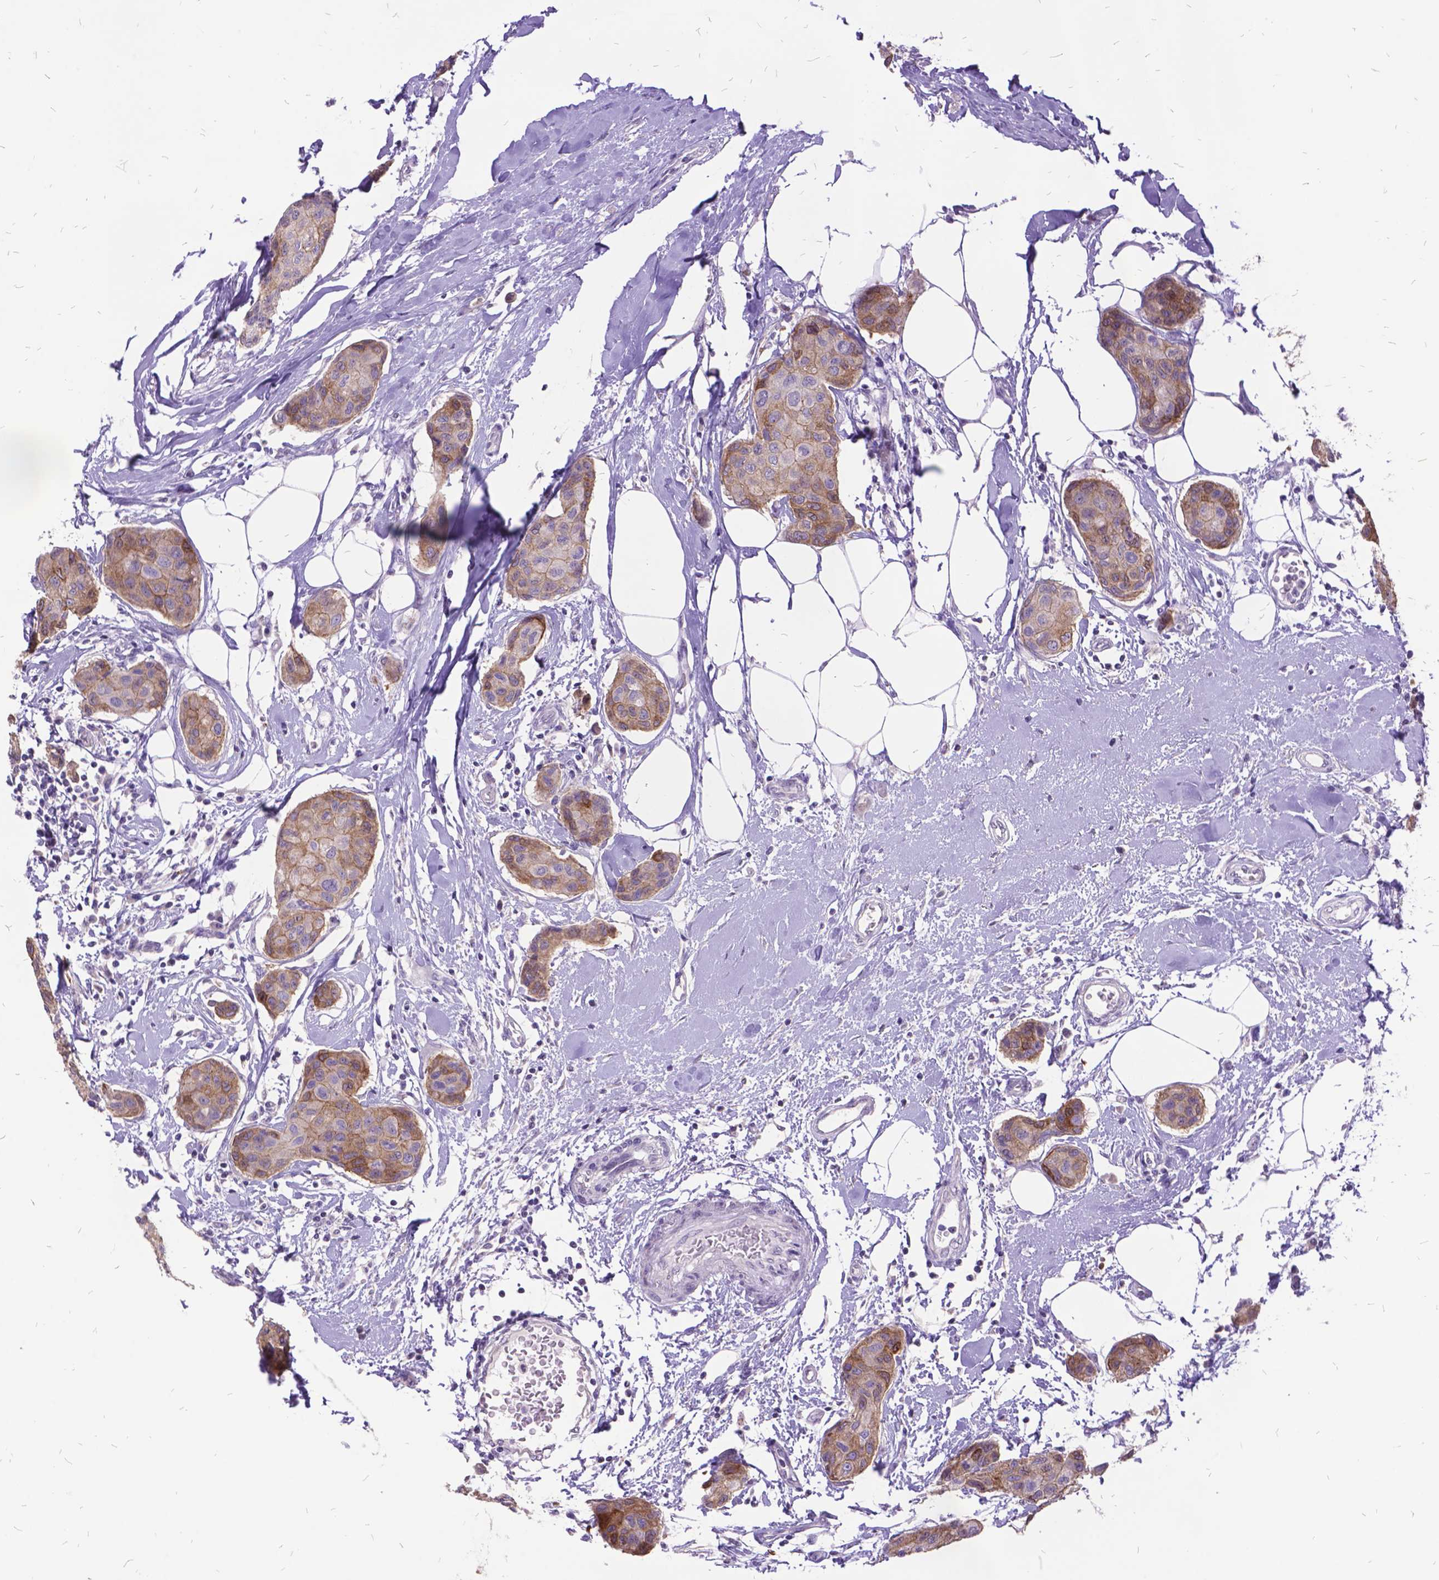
{"staining": {"intensity": "moderate", "quantity": ">75%", "location": "cytoplasmic/membranous"}, "tissue": "breast cancer", "cell_type": "Tumor cells", "image_type": "cancer", "snomed": [{"axis": "morphology", "description": "Duct carcinoma"}, {"axis": "topography", "description": "Breast"}], "caption": "Infiltrating ductal carcinoma (breast) stained with a brown dye exhibits moderate cytoplasmic/membranous positive positivity in approximately >75% of tumor cells.", "gene": "ITGB6", "patient": {"sex": "female", "age": 80}}